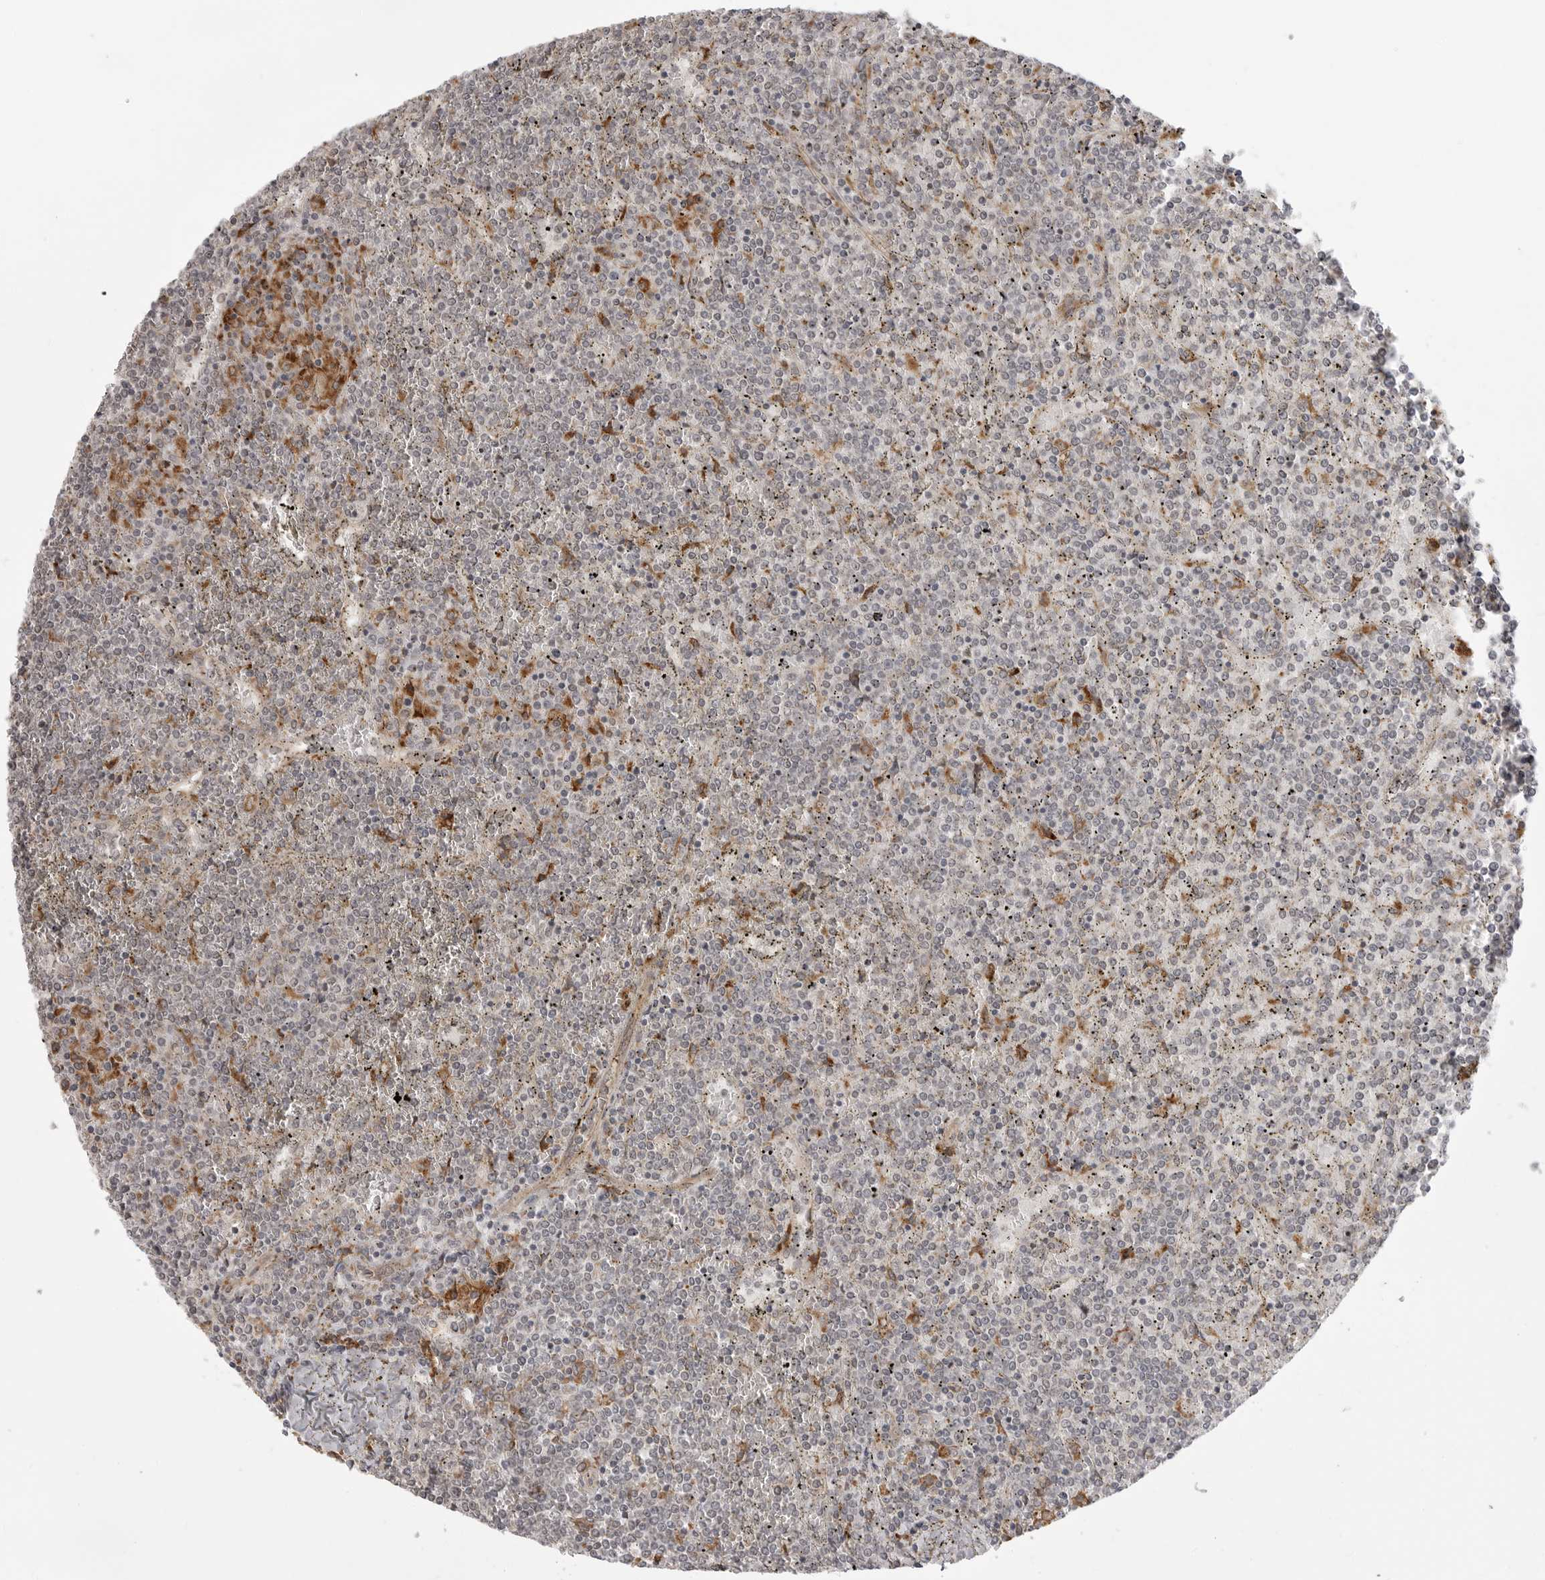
{"staining": {"intensity": "negative", "quantity": "none", "location": "none"}, "tissue": "lymphoma", "cell_type": "Tumor cells", "image_type": "cancer", "snomed": [{"axis": "morphology", "description": "Malignant lymphoma, non-Hodgkin's type, Low grade"}, {"axis": "topography", "description": "Spleen"}], "caption": "Tumor cells are negative for protein expression in human lymphoma.", "gene": "KALRN", "patient": {"sex": "female", "age": 19}}